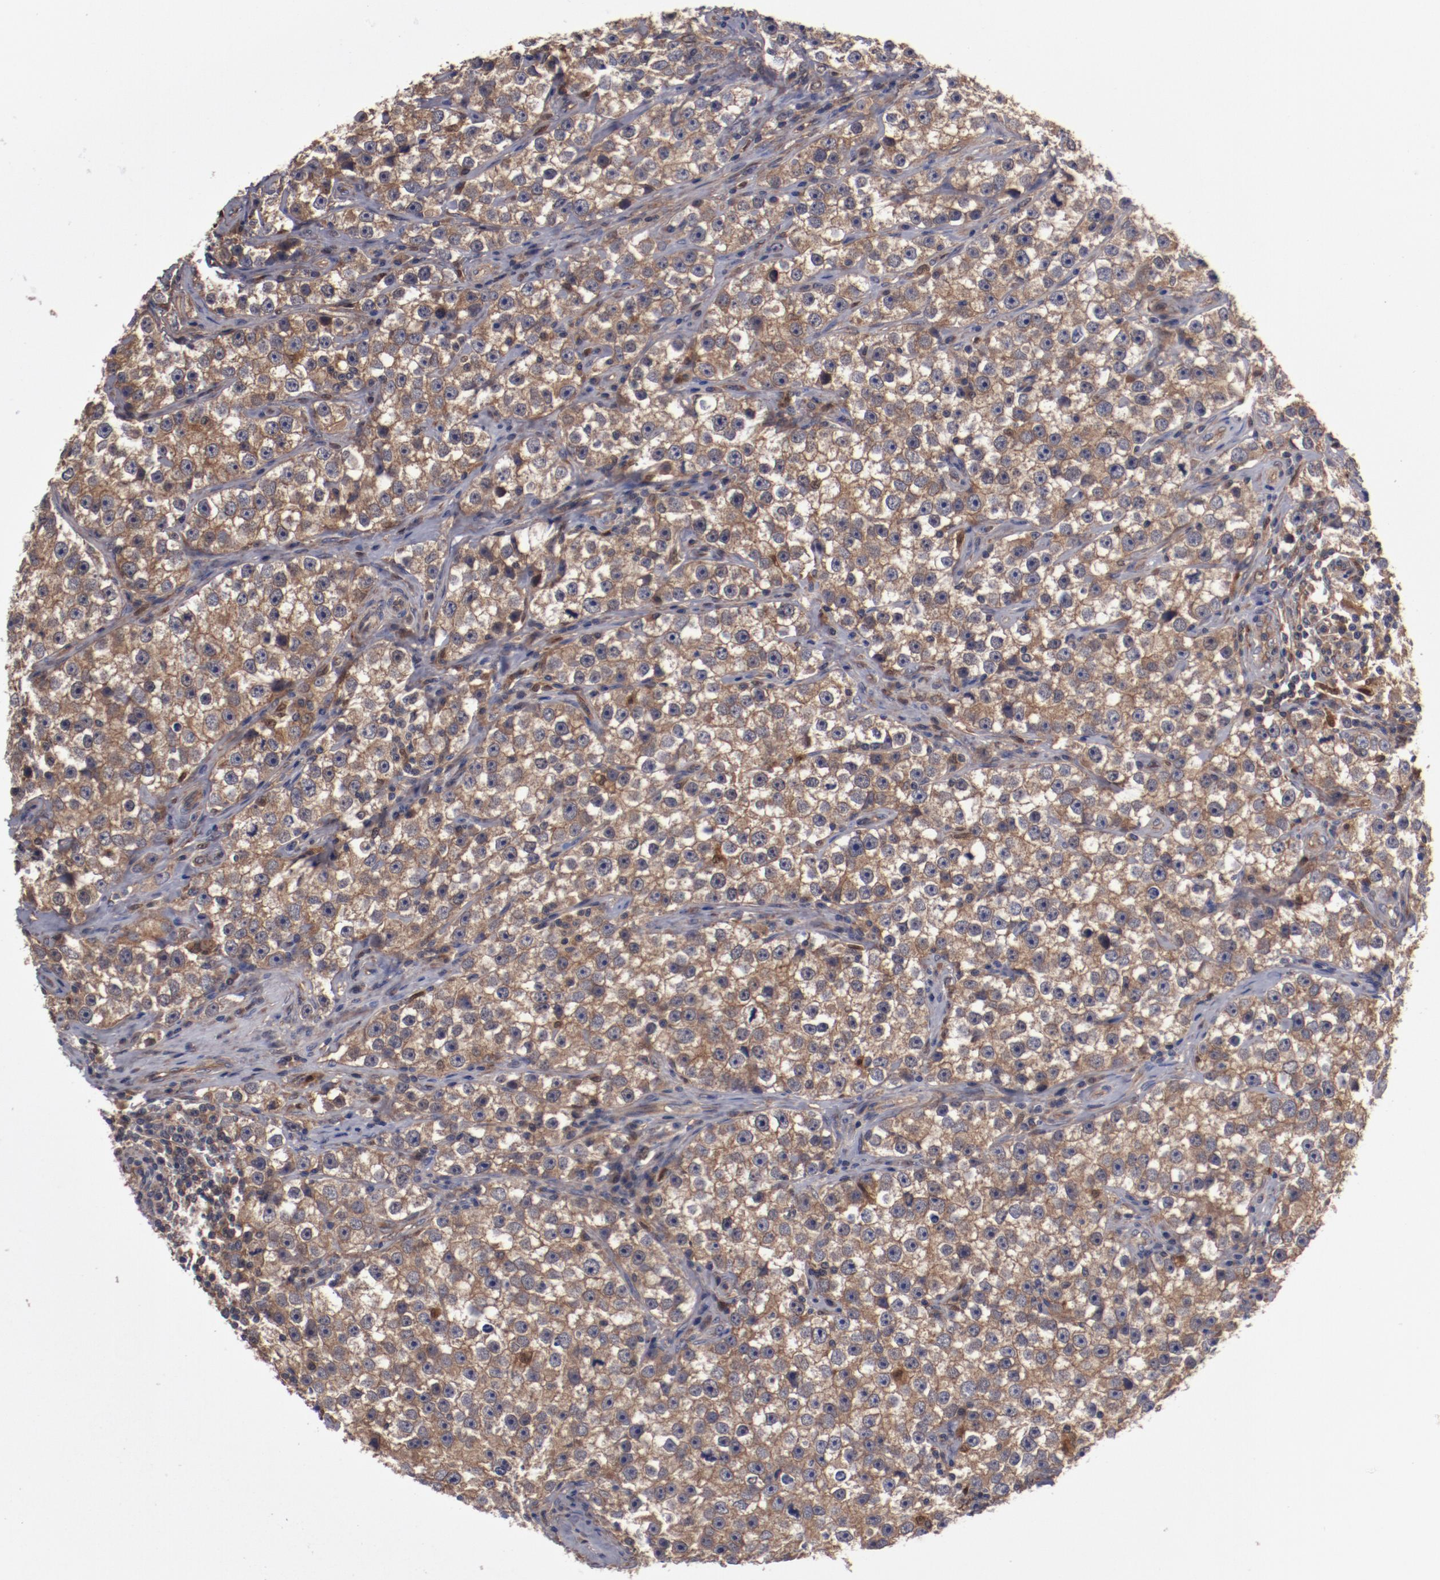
{"staining": {"intensity": "moderate", "quantity": ">75%", "location": "cytoplasmic/membranous"}, "tissue": "testis cancer", "cell_type": "Tumor cells", "image_type": "cancer", "snomed": [{"axis": "morphology", "description": "Seminoma, NOS"}, {"axis": "topography", "description": "Testis"}], "caption": "Immunohistochemical staining of human testis cancer (seminoma) reveals medium levels of moderate cytoplasmic/membranous expression in about >75% of tumor cells.", "gene": "DNAAF2", "patient": {"sex": "male", "age": 32}}